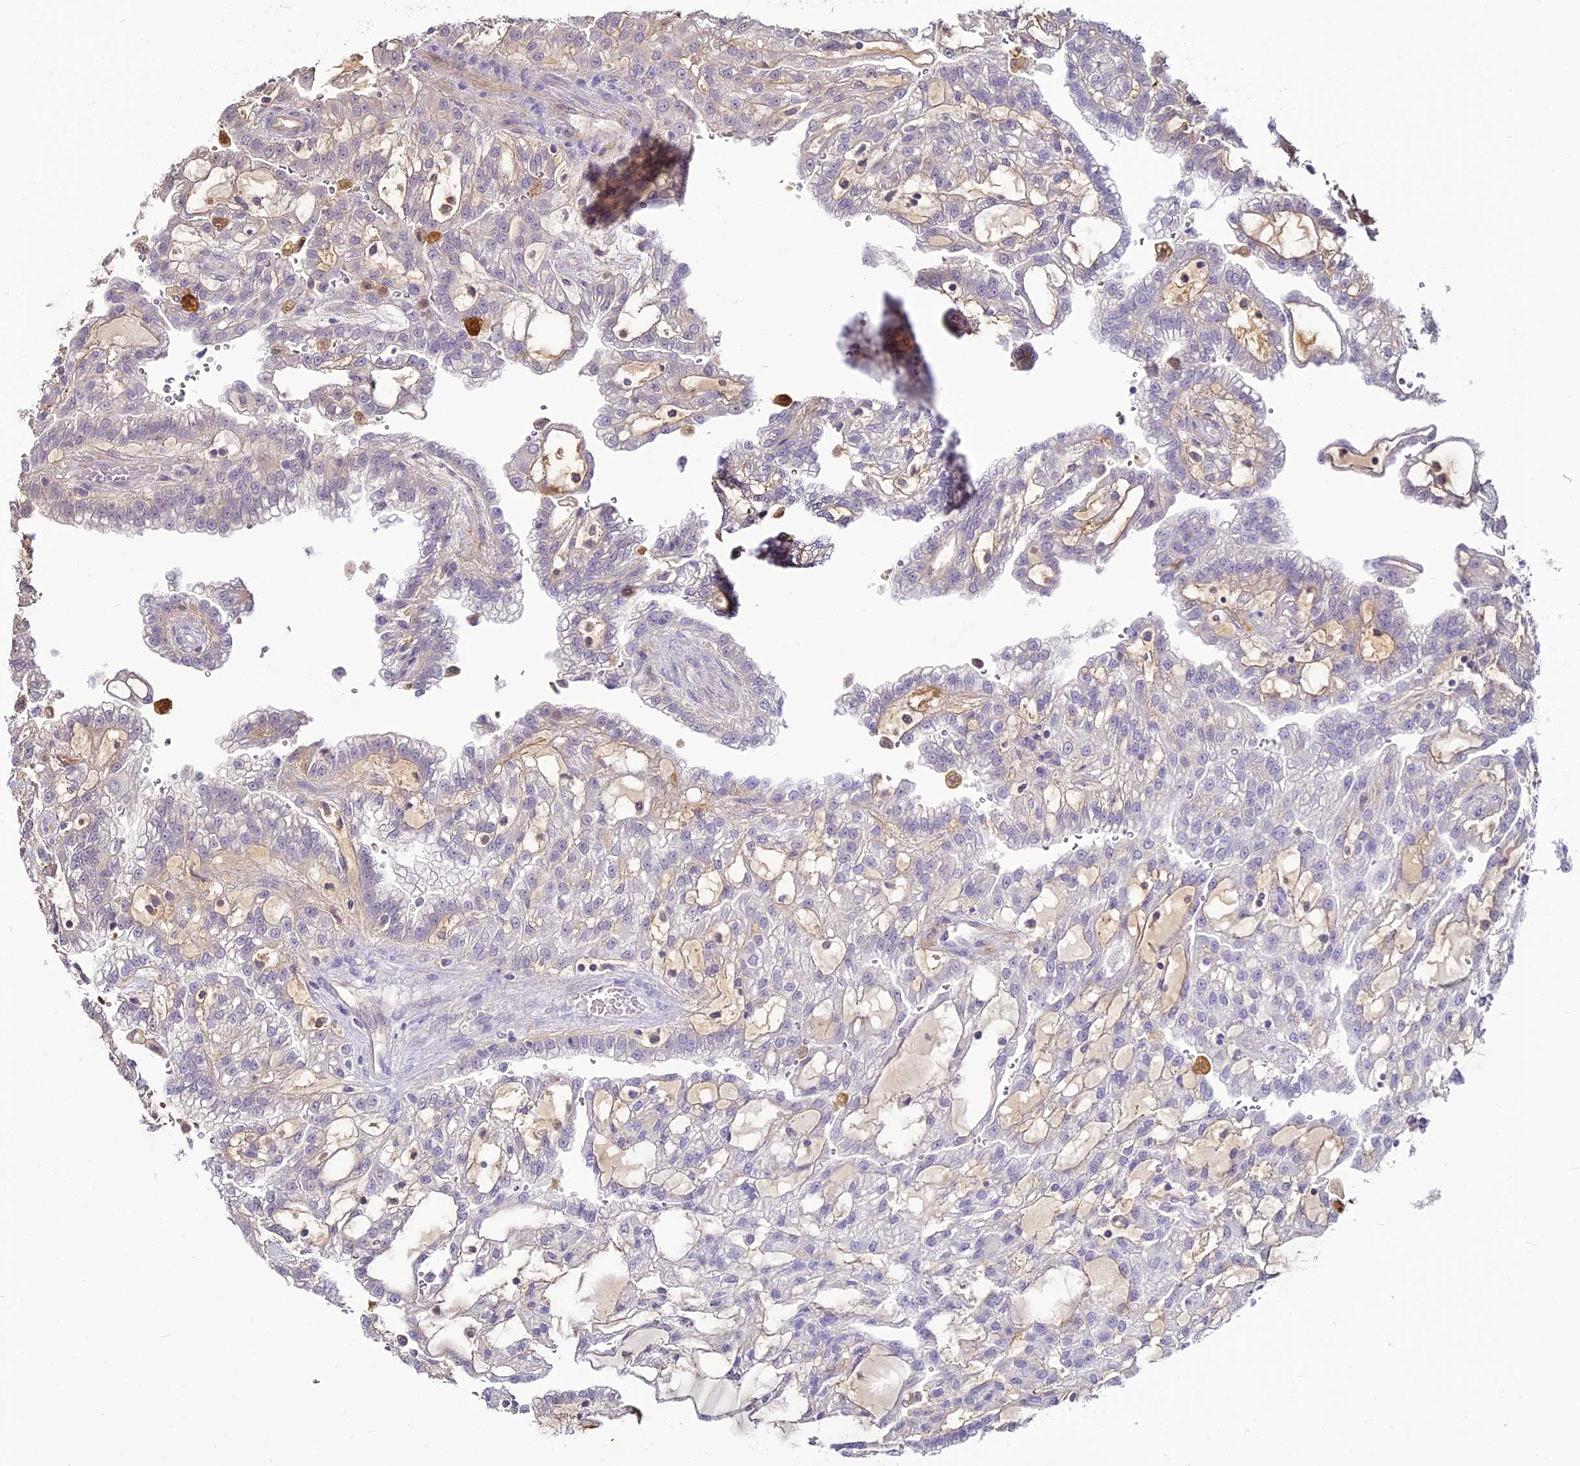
{"staining": {"intensity": "negative", "quantity": "none", "location": "none"}, "tissue": "renal cancer", "cell_type": "Tumor cells", "image_type": "cancer", "snomed": [{"axis": "morphology", "description": "Adenocarcinoma, NOS"}, {"axis": "topography", "description": "Kidney"}], "caption": "IHC micrograph of neoplastic tissue: human renal cancer (adenocarcinoma) stained with DAB exhibits no significant protein staining in tumor cells.", "gene": "BCDIN3D", "patient": {"sex": "male", "age": 63}}